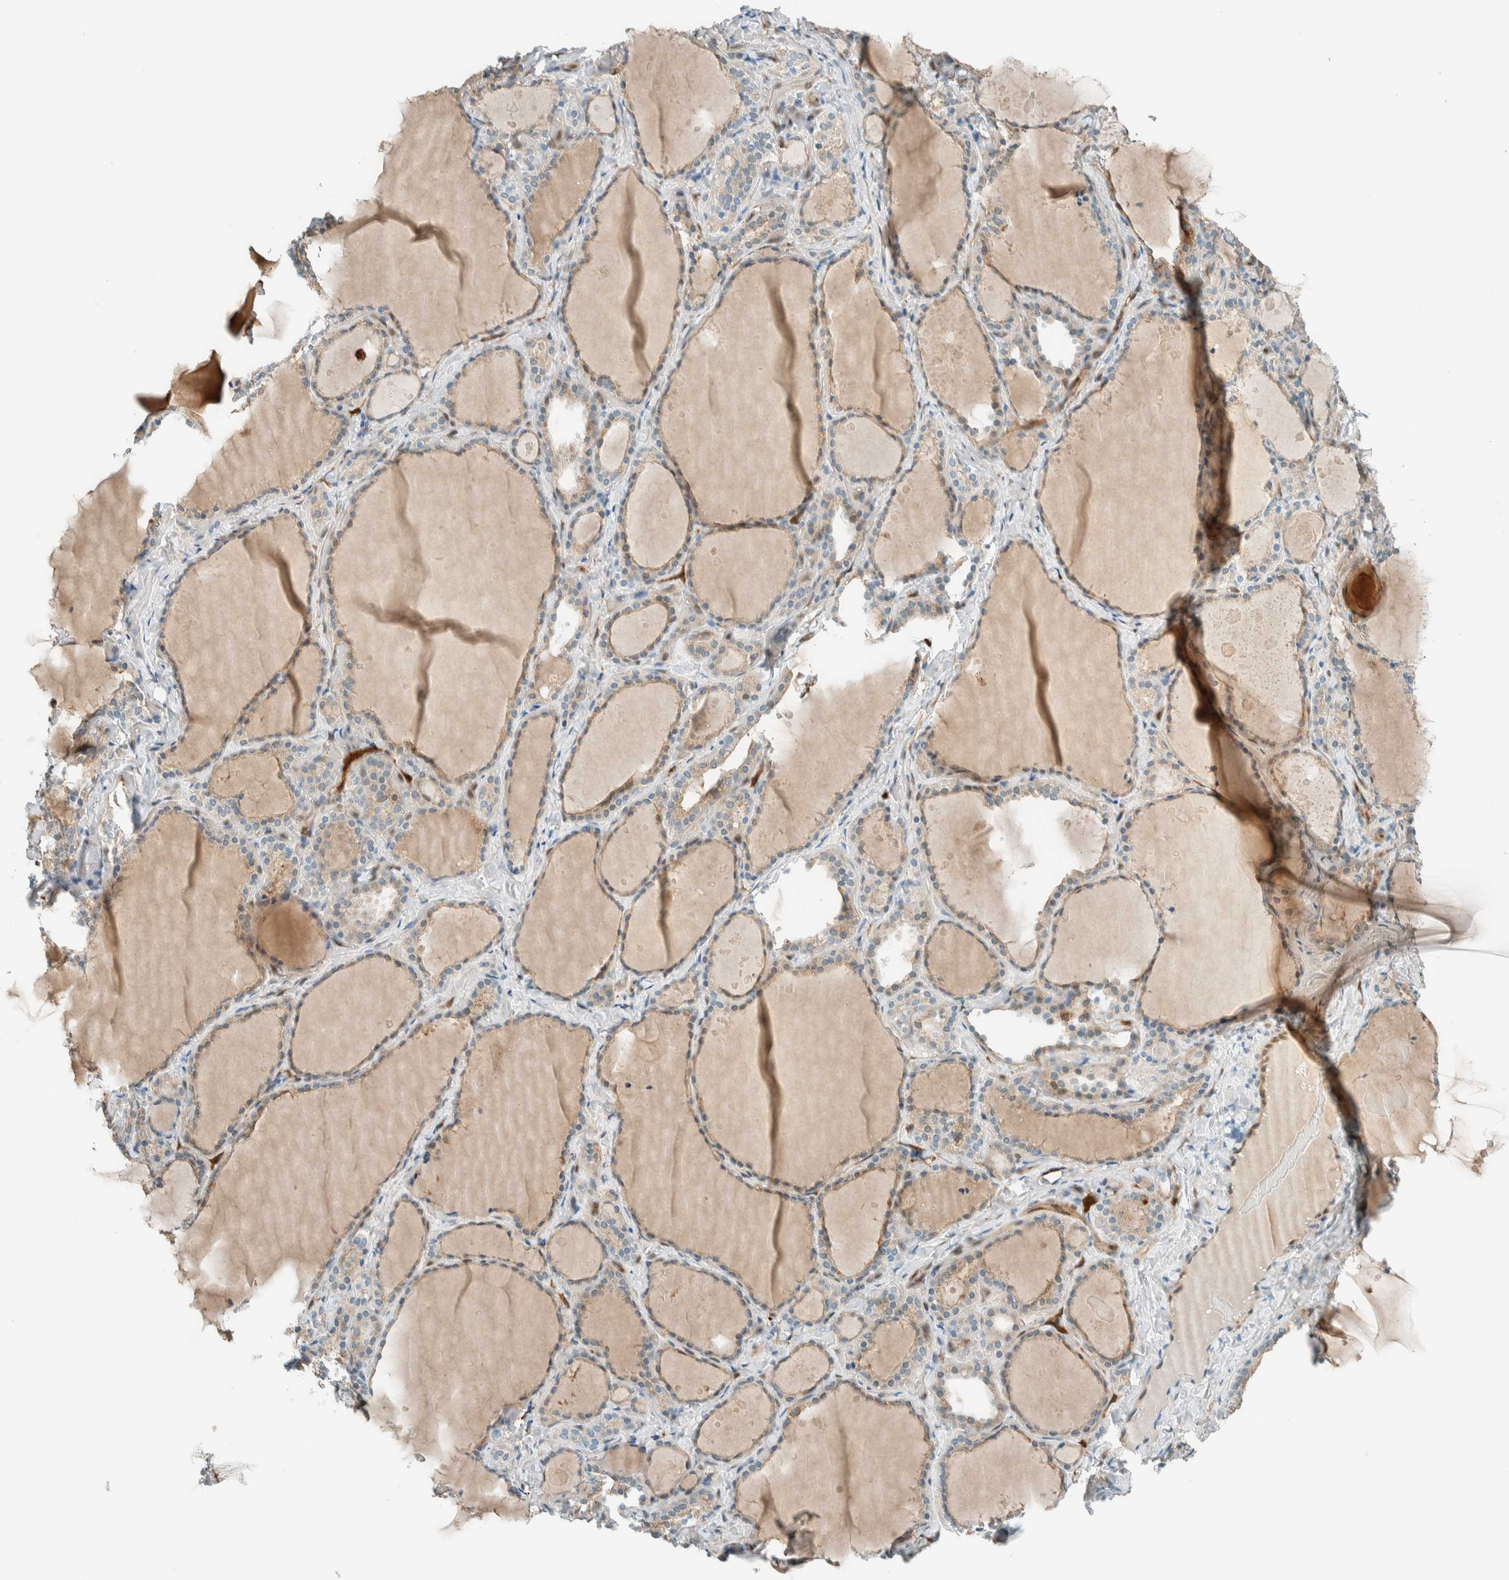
{"staining": {"intensity": "weak", "quantity": "25%-75%", "location": "cytoplasmic/membranous"}, "tissue": "thyroid gland", "cell_type": "Glandular cells", "image_type": "normal", "snomed": [{"axis": "morphology", "description": "Normal tissue, NOS"}, {"axis": "topography", "description": "Thyroid gland"}], "caption": "Immunohistochemistry of unremarkable thyroid gland shows low levels of weak cytoplasmic/membranous staining in approximately 25%-75% of glandular cells.", "gene": "NXN", "patient": {"sex": "female", "age": 44}}